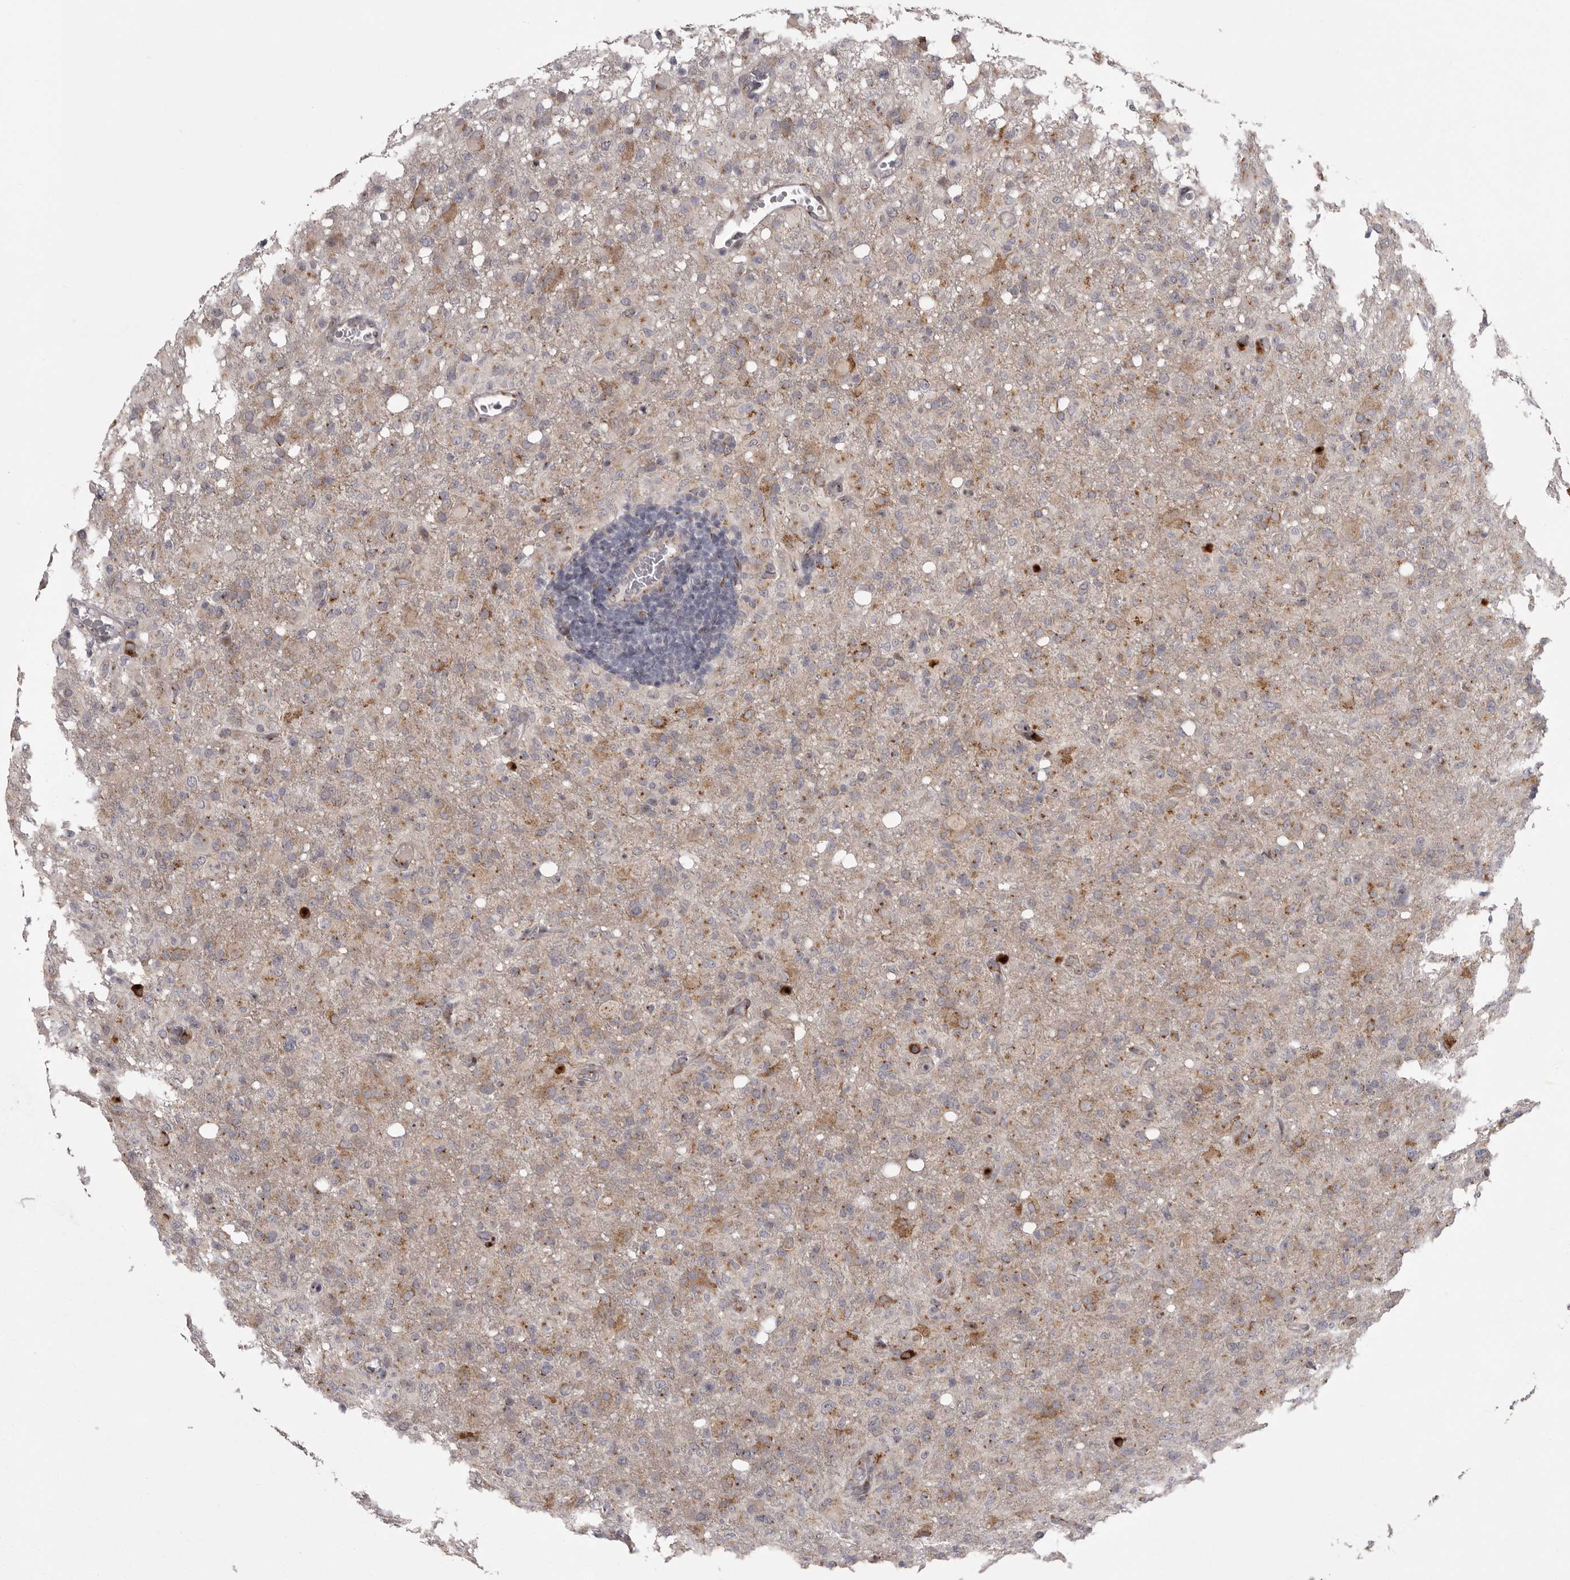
{"staining": {"intensity": "moderate", "quantity": "25%-75%", "location": "cytoplasmic/membranous"}, "tissue": "glioma", "cell_type": "Tumor cells", "image_type": "cancer", "snomed": [{"axis": "morphology", "description": "Glioma, malignant, High grade"}, {"axis": "topography", "description": "Brain"}], "caption": "This is an image of immunohistochemistry staining of malignant high-grade glioma, which shows moderate positivity in the cytoplasmic/membranous of tumor cells.", "gene": "WDR47", "patient": {"sex": "female", "age": 57}}